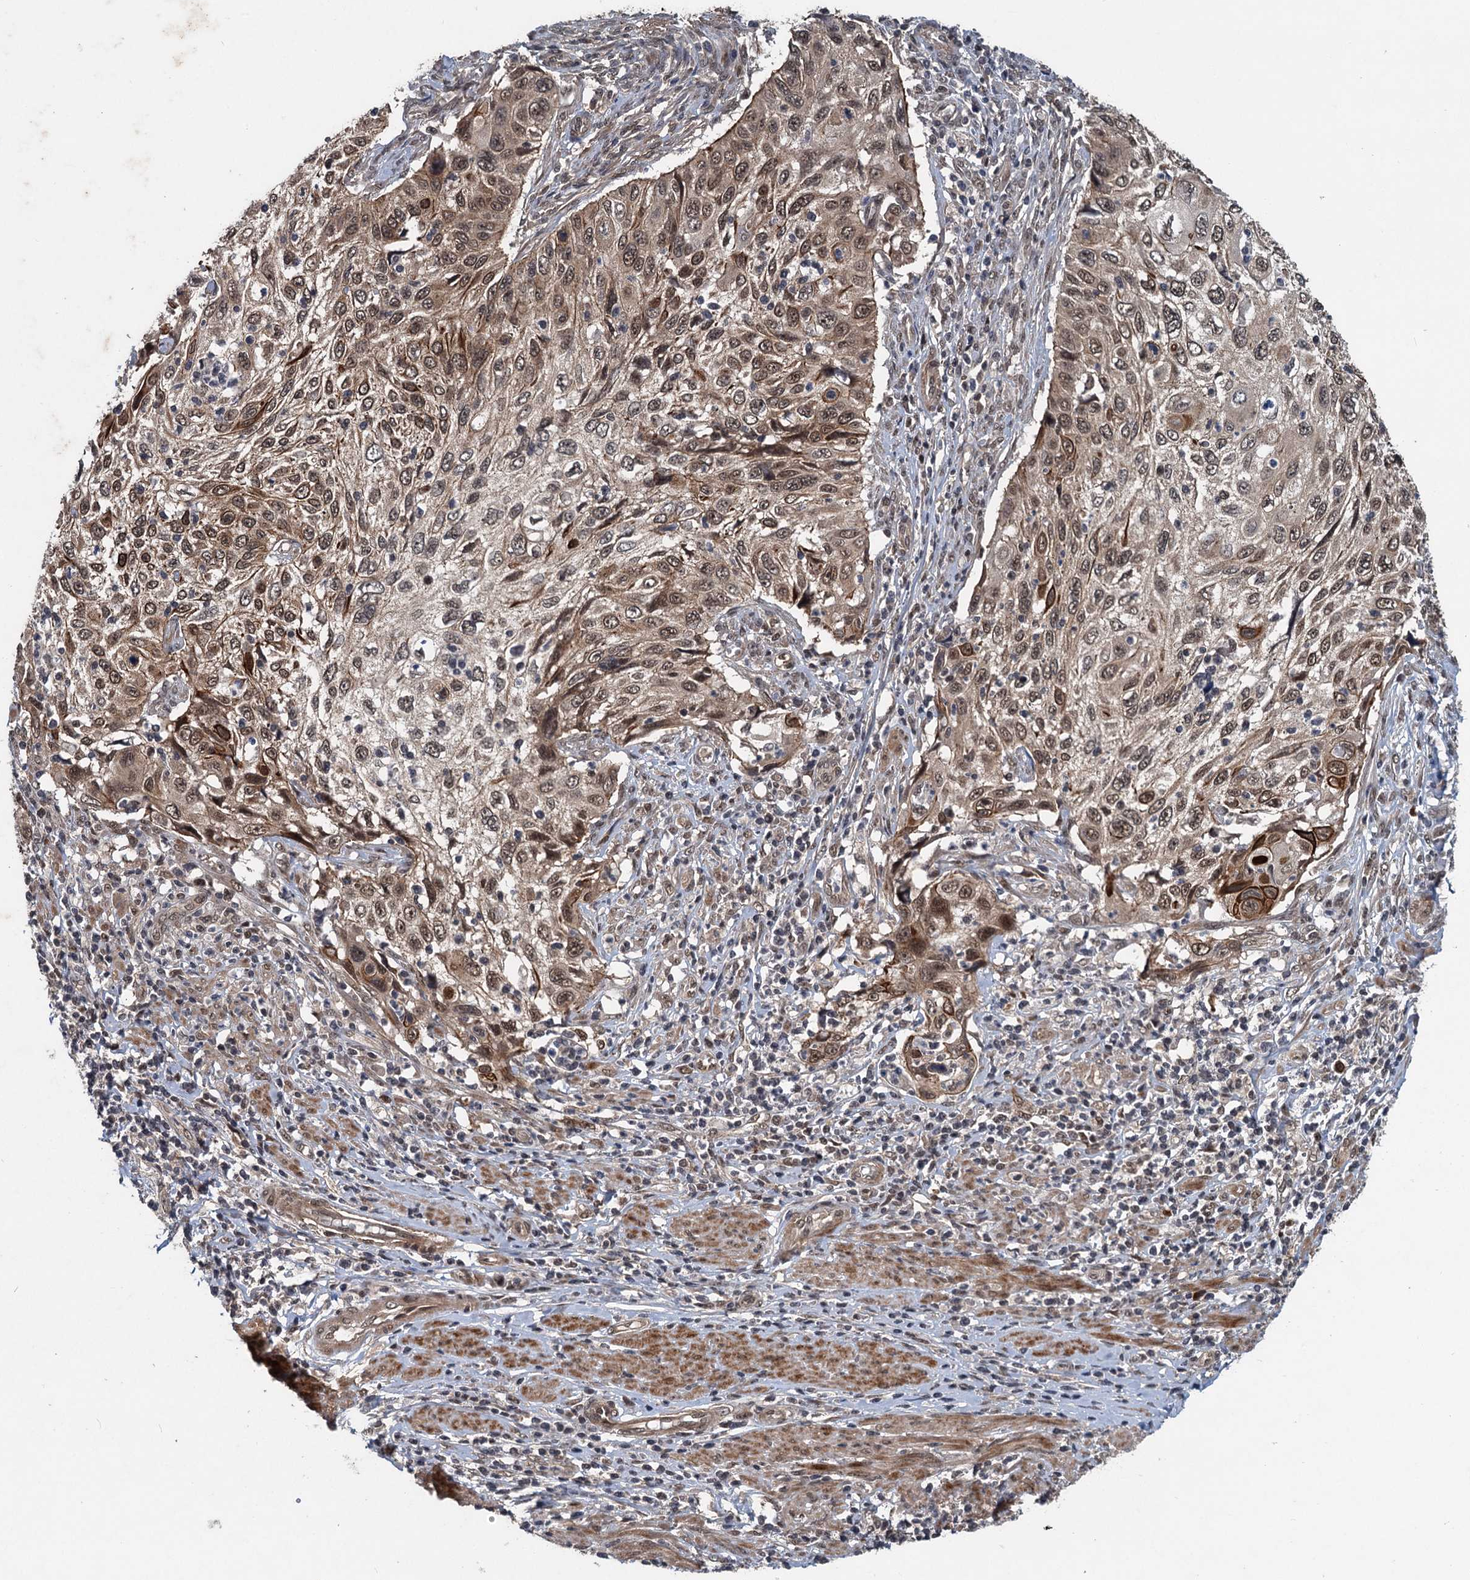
{"staining": {"intensity": "moderate", "quantity": ">75%", "location": "cytoplasmic/membranous,nuclear"}, "tissue": "cervical cancer", "cell_type": "Tumor cells", "image_type": "cancer", "snomed": [{"axis": "morphology", "description": "Squamous cell carcinoma, NOS"}, {"axis": "topography", "description": "Cervix"}], "caption": "Squamous cell carcinoma (cervical) was stained to show a protein in brown. There is medium levels of moderate cytoplasmic/membranous and nuclear expression in about >75% of tumor cells. (IHC, brightfield microscopy, high magnification).", "gene": "RITA1", "patient": {"sex": "female", "age": 70}}